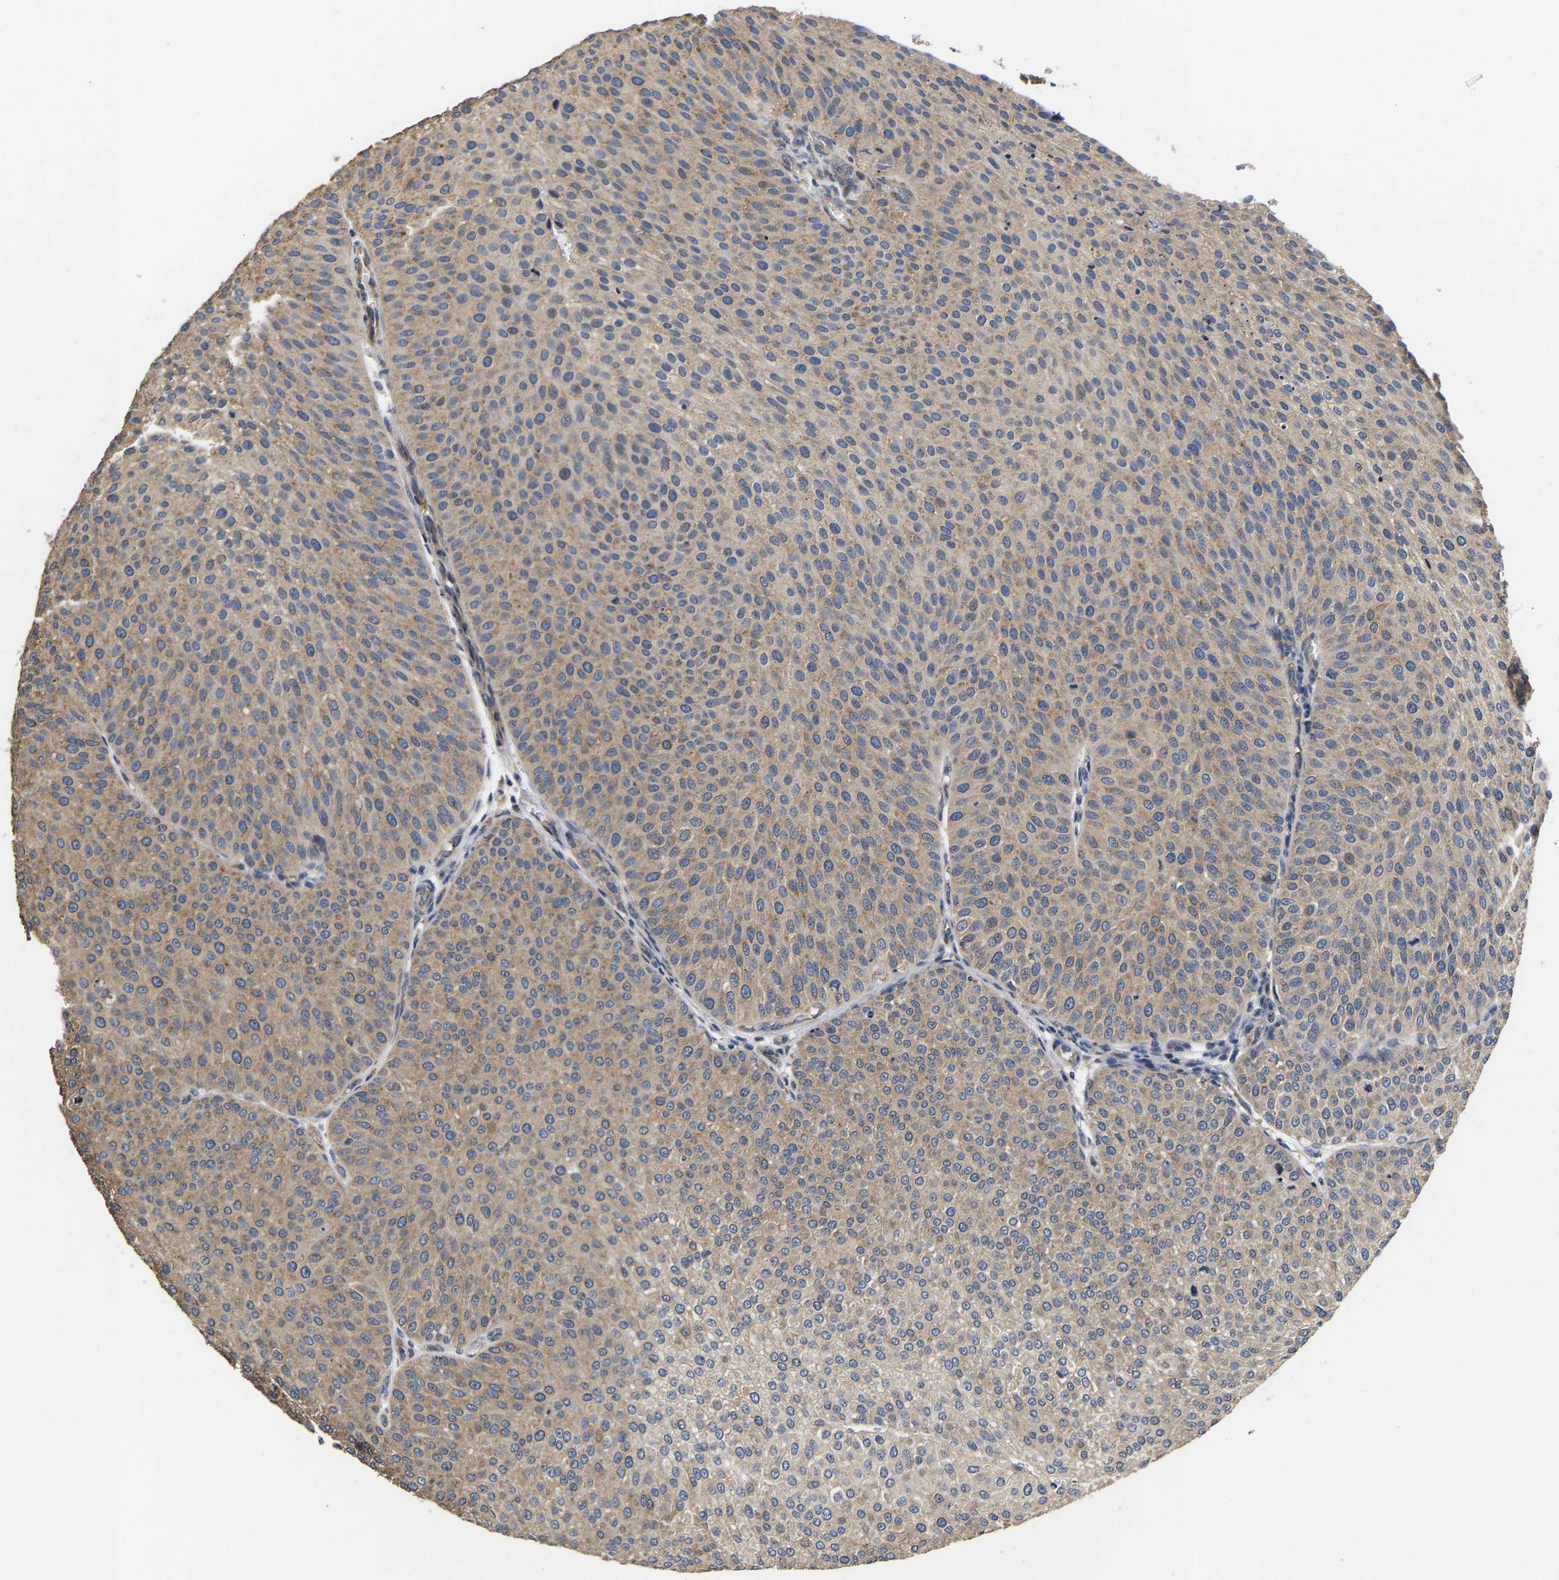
{"staining": {"intensity": "weak", "quantity": ">75%", "location": "cytoplasmic/membranous"}, "tissue": "urothelial cancer", "cell_type": "Tumor cells", "image_type": "cancer", "snomed": [{"axis": "morphology", "description": "Urothelial carcinoma, Low grade"}, {"axis": "topography", "description": "Smooth muscle"}, {"axis": "topography", "description": "Urinary bladder"}], "caption": "Immunohistochemical staining of urothelial cancer shows weak cytoplasmic/membranous protein expression in approximately >75% of tumor cells. The protein of interest is stained brown, and the nuclei are stained in blue (DAB IHC with brightfield microscopy, high magnification).", "gene": "AIMP2", "patient": {"sex": "male", "age": 60}}